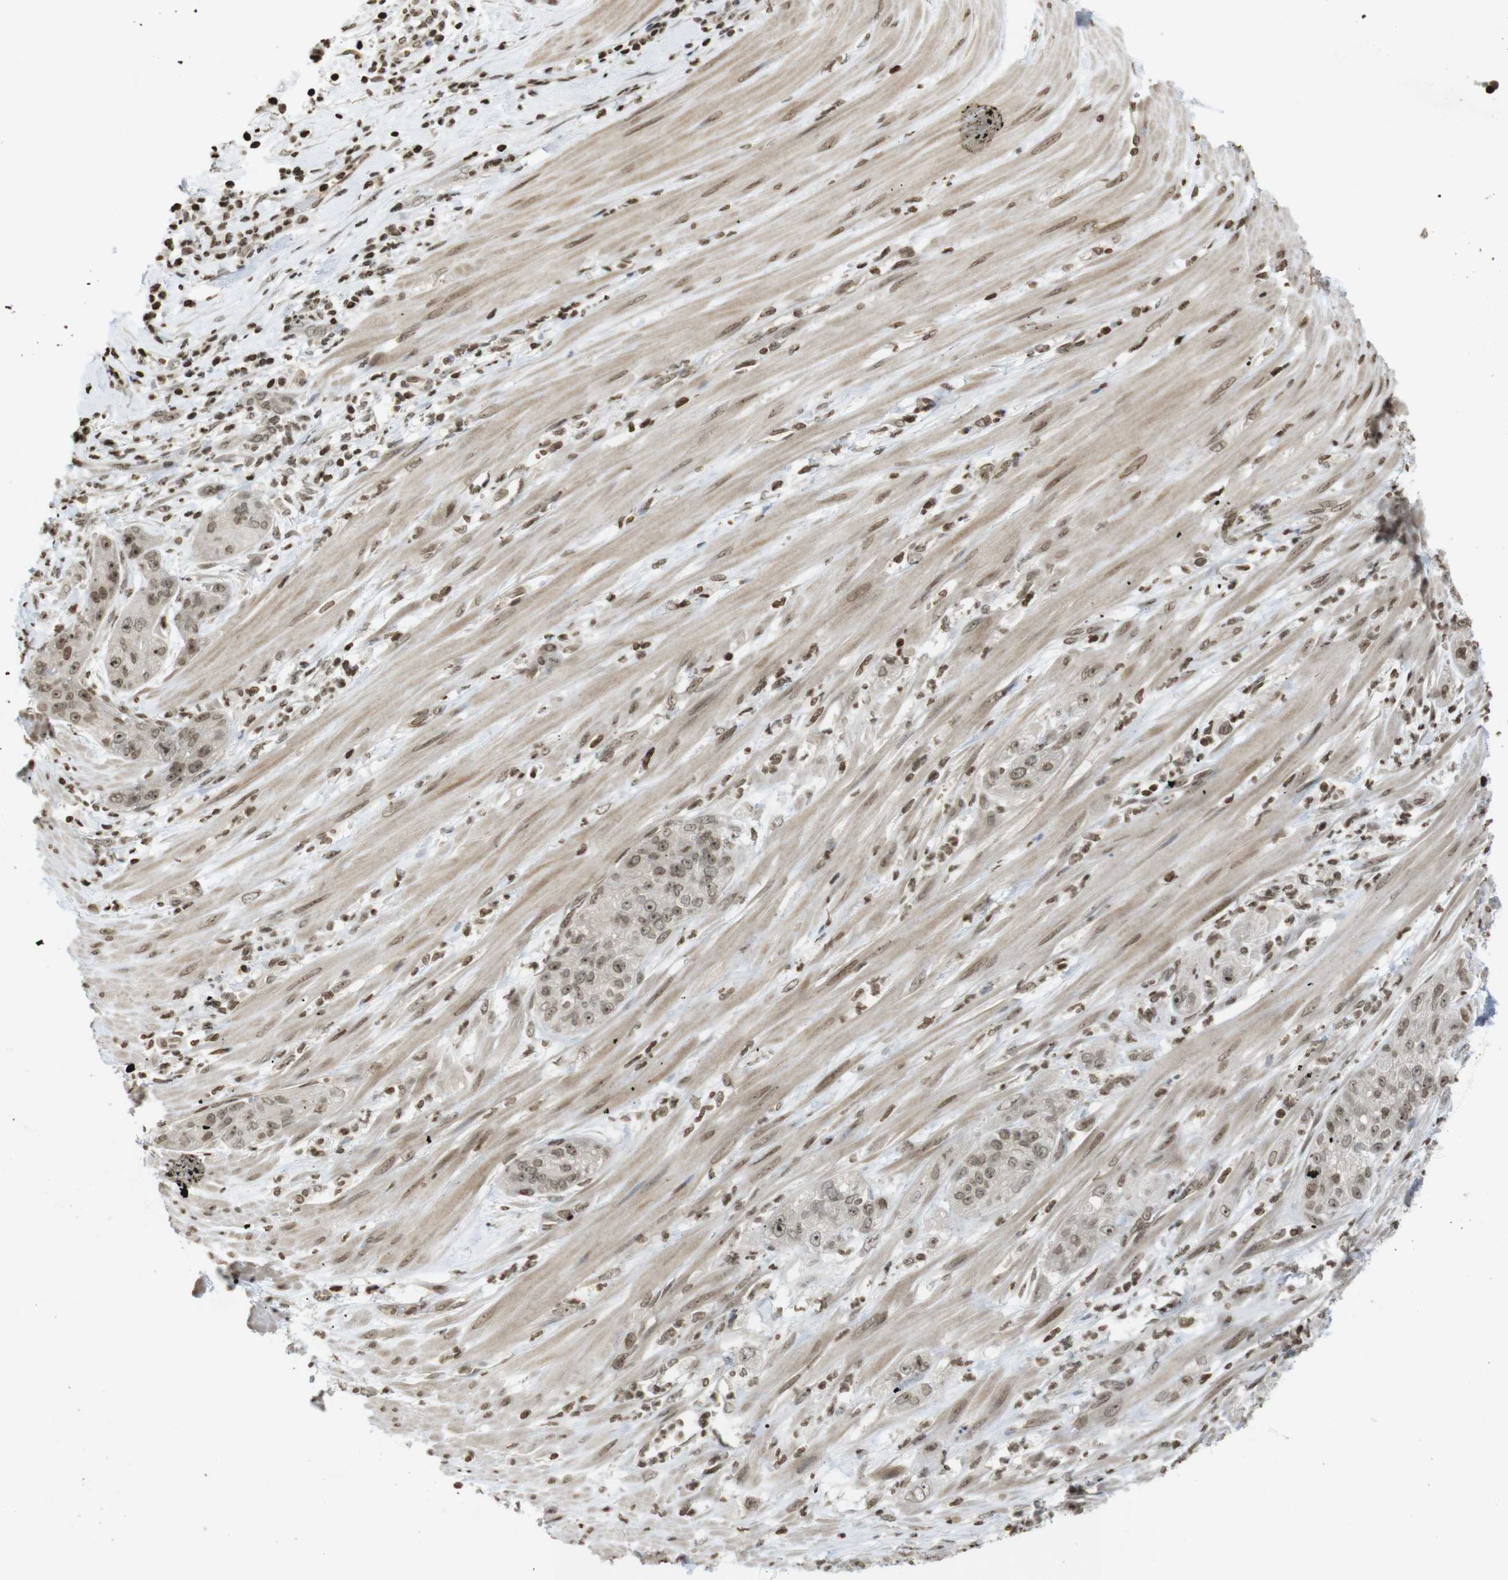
{"staining": {"intensity": "moderate", "quantity": ">75%", "location": "nuclear"}, "tissue": "pancreatic cancer", "cell_type": "Tumor cells", "image_type": "cancer", "snomed": [{"axis": "morphology", "description": "Adenocarcinoma, NOS"}, {"axis": "topography", "description": "Pancreas"}], "caption": "IHC of pancreatic adenocarcinoma displays medium levels of moderate nuclear staining in about >75% of tumor cells. The staining was performed using DAB, with brown indicating positive protein expression. Nuclei are stained blue with hematoxylin.", "gene": "FOXA3", "patient": {"sex": "female", "age": 78}}